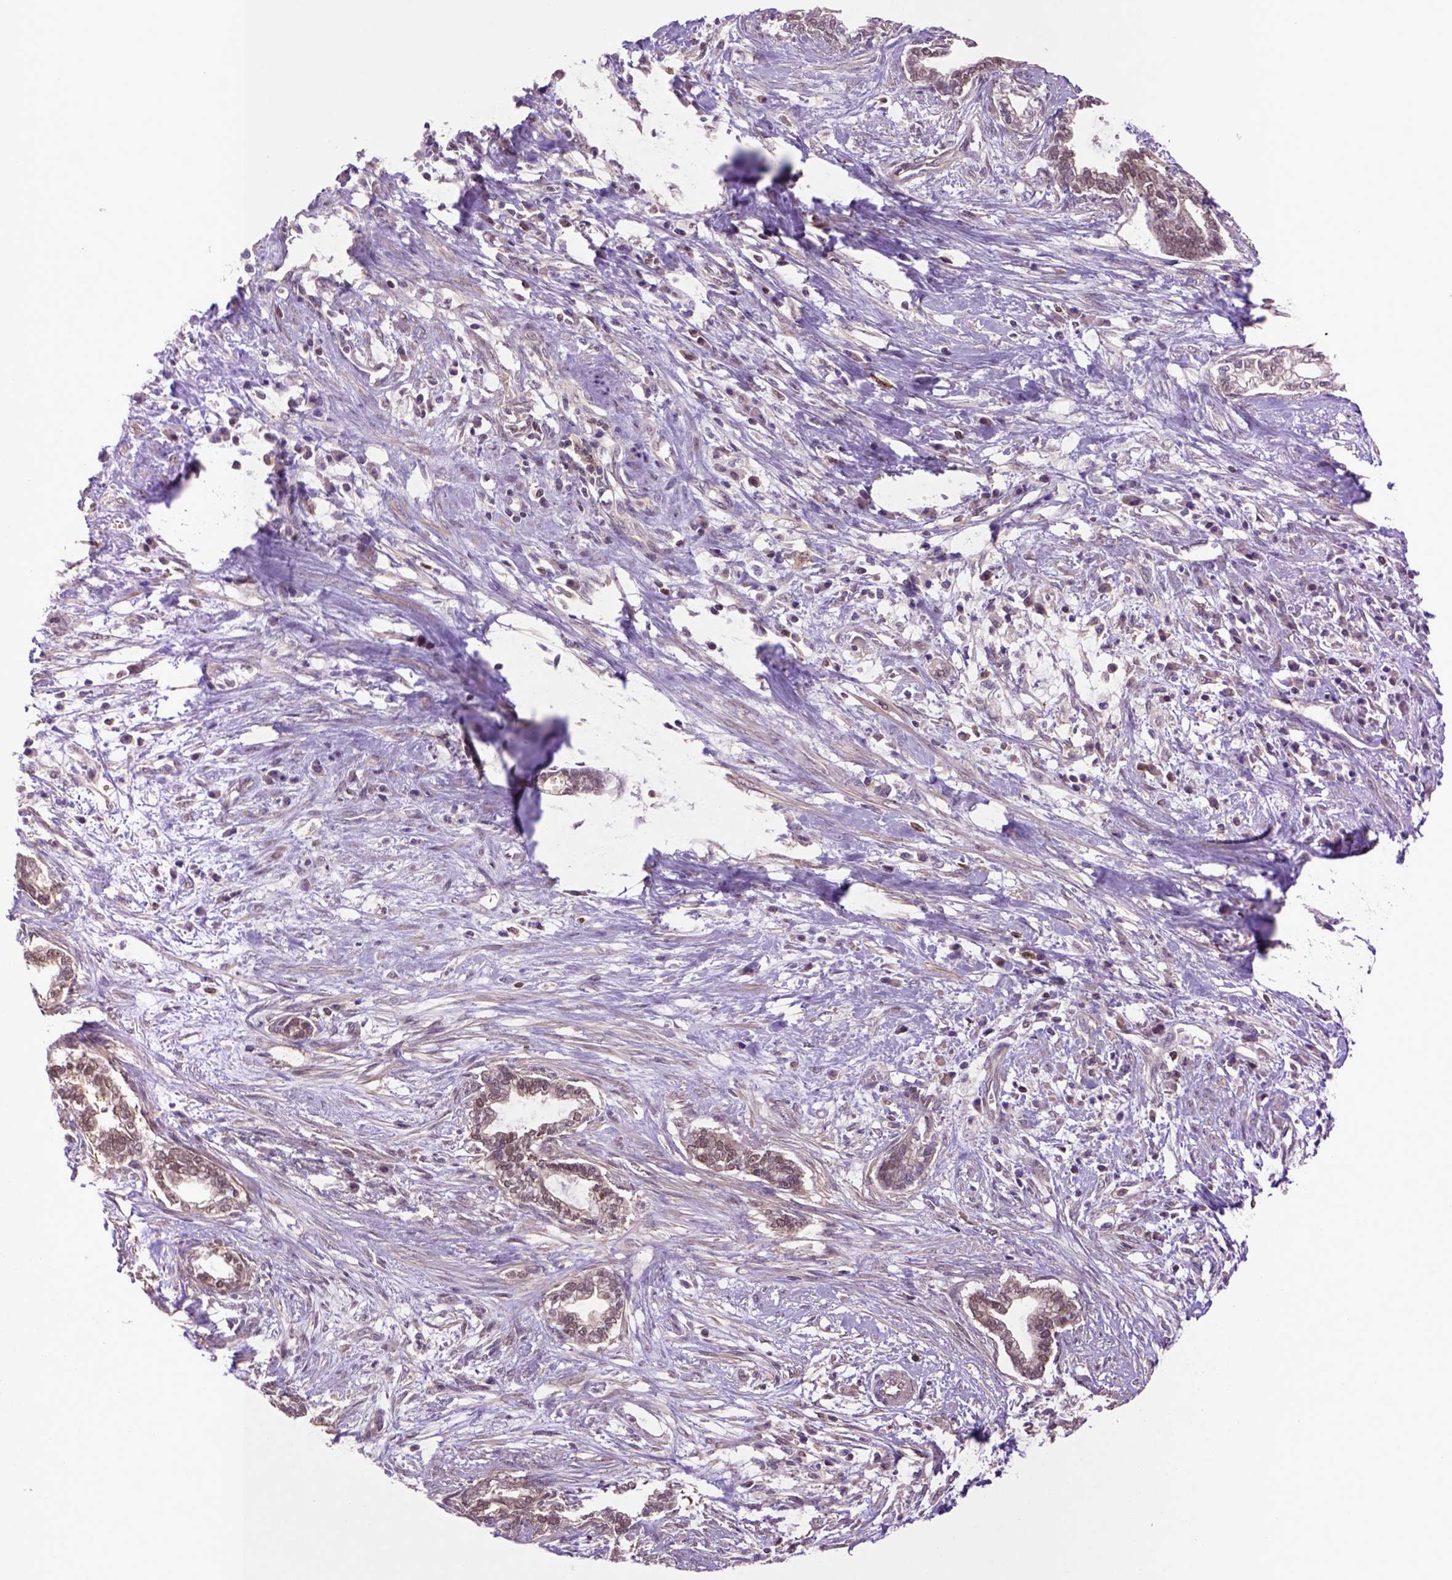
{"staining": {"intensity": "weak", "quantity": ">75%", "location": "cytoplasmic/membranous,nuclear"}, "tissue": "cervical cancer", "cell_type": "Tumor cells", "image_type": "cancer", "snomed": [{"axis": "morphology", "description": "Adenocarcinoma, NOS"}, {"axis": "topography", "description": "Cervix"}], "caption": "Tumor cells exhibit weak cytoplasmic/membranous and nuclear expression in approximately >75% of cells in cervical adenocarcinoma. (DAB (3,3'-diaminobenzidine) IHC, brown staining for protein, blue staining for nuclei).", "gene": "HSPBP1", "patient": {"sex": "female", "age": 62}}